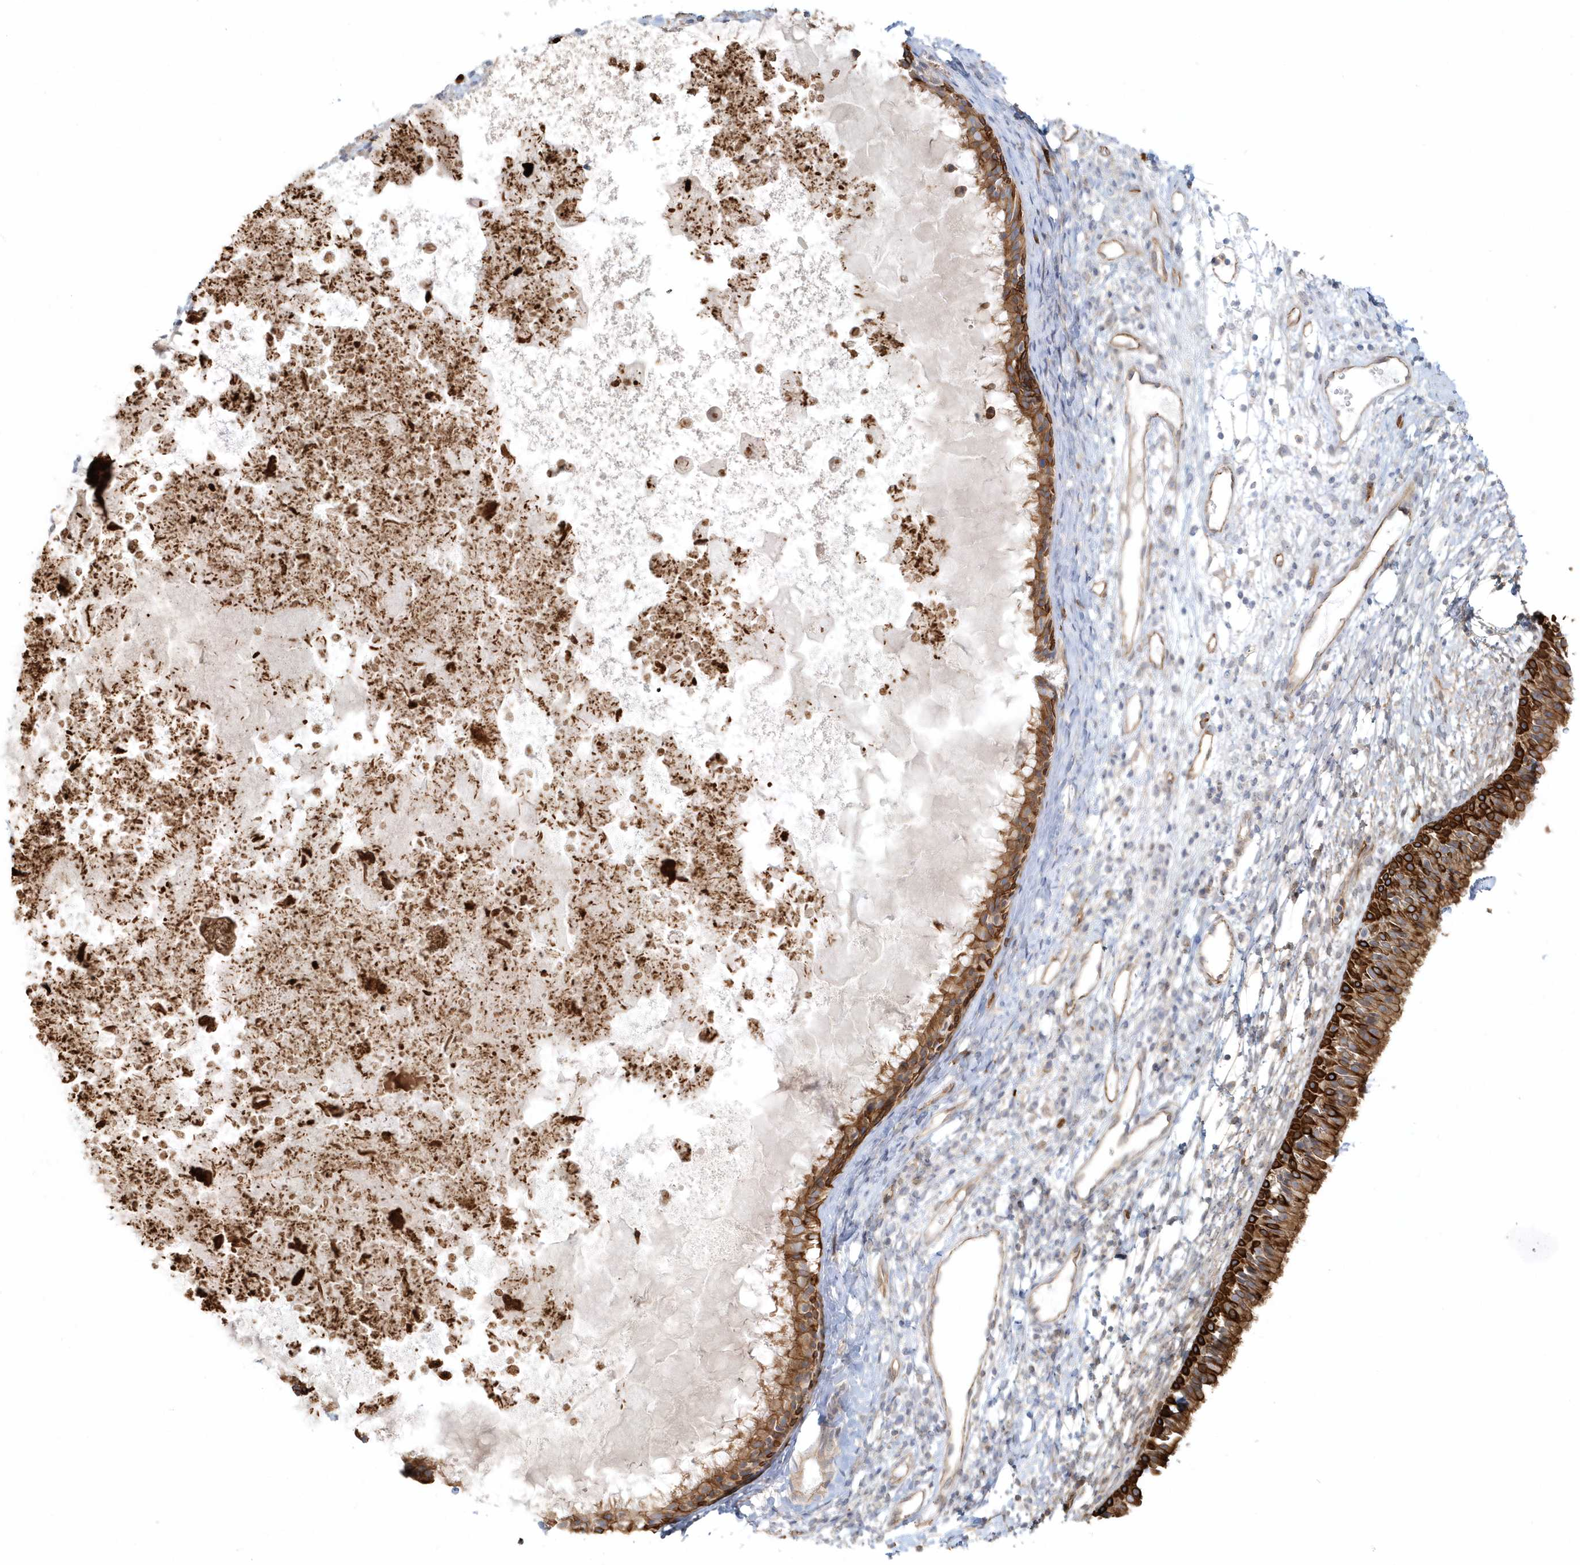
{"staining": {"intensity": "strong", "quantity": ">75%", "location": "cytoplasmic/membranous"}, "tissue": "nasopharynx", "cell_type": "Respiratory epithelial cells", "image_type": "normal", "snomed": [{"axis": "morphology", "description": "Normal tissue, NOS"}, {"axis": "topography", "description": "Nasopharynx"}], "caption": "Respiratory epithelial cells exhibit high levels of strong cytoplasmic/membranous expression in about >75% of cells in normal nasopharynx.", "gene": "DNAH1", "patient": {"sex": "male", "age": 22}}